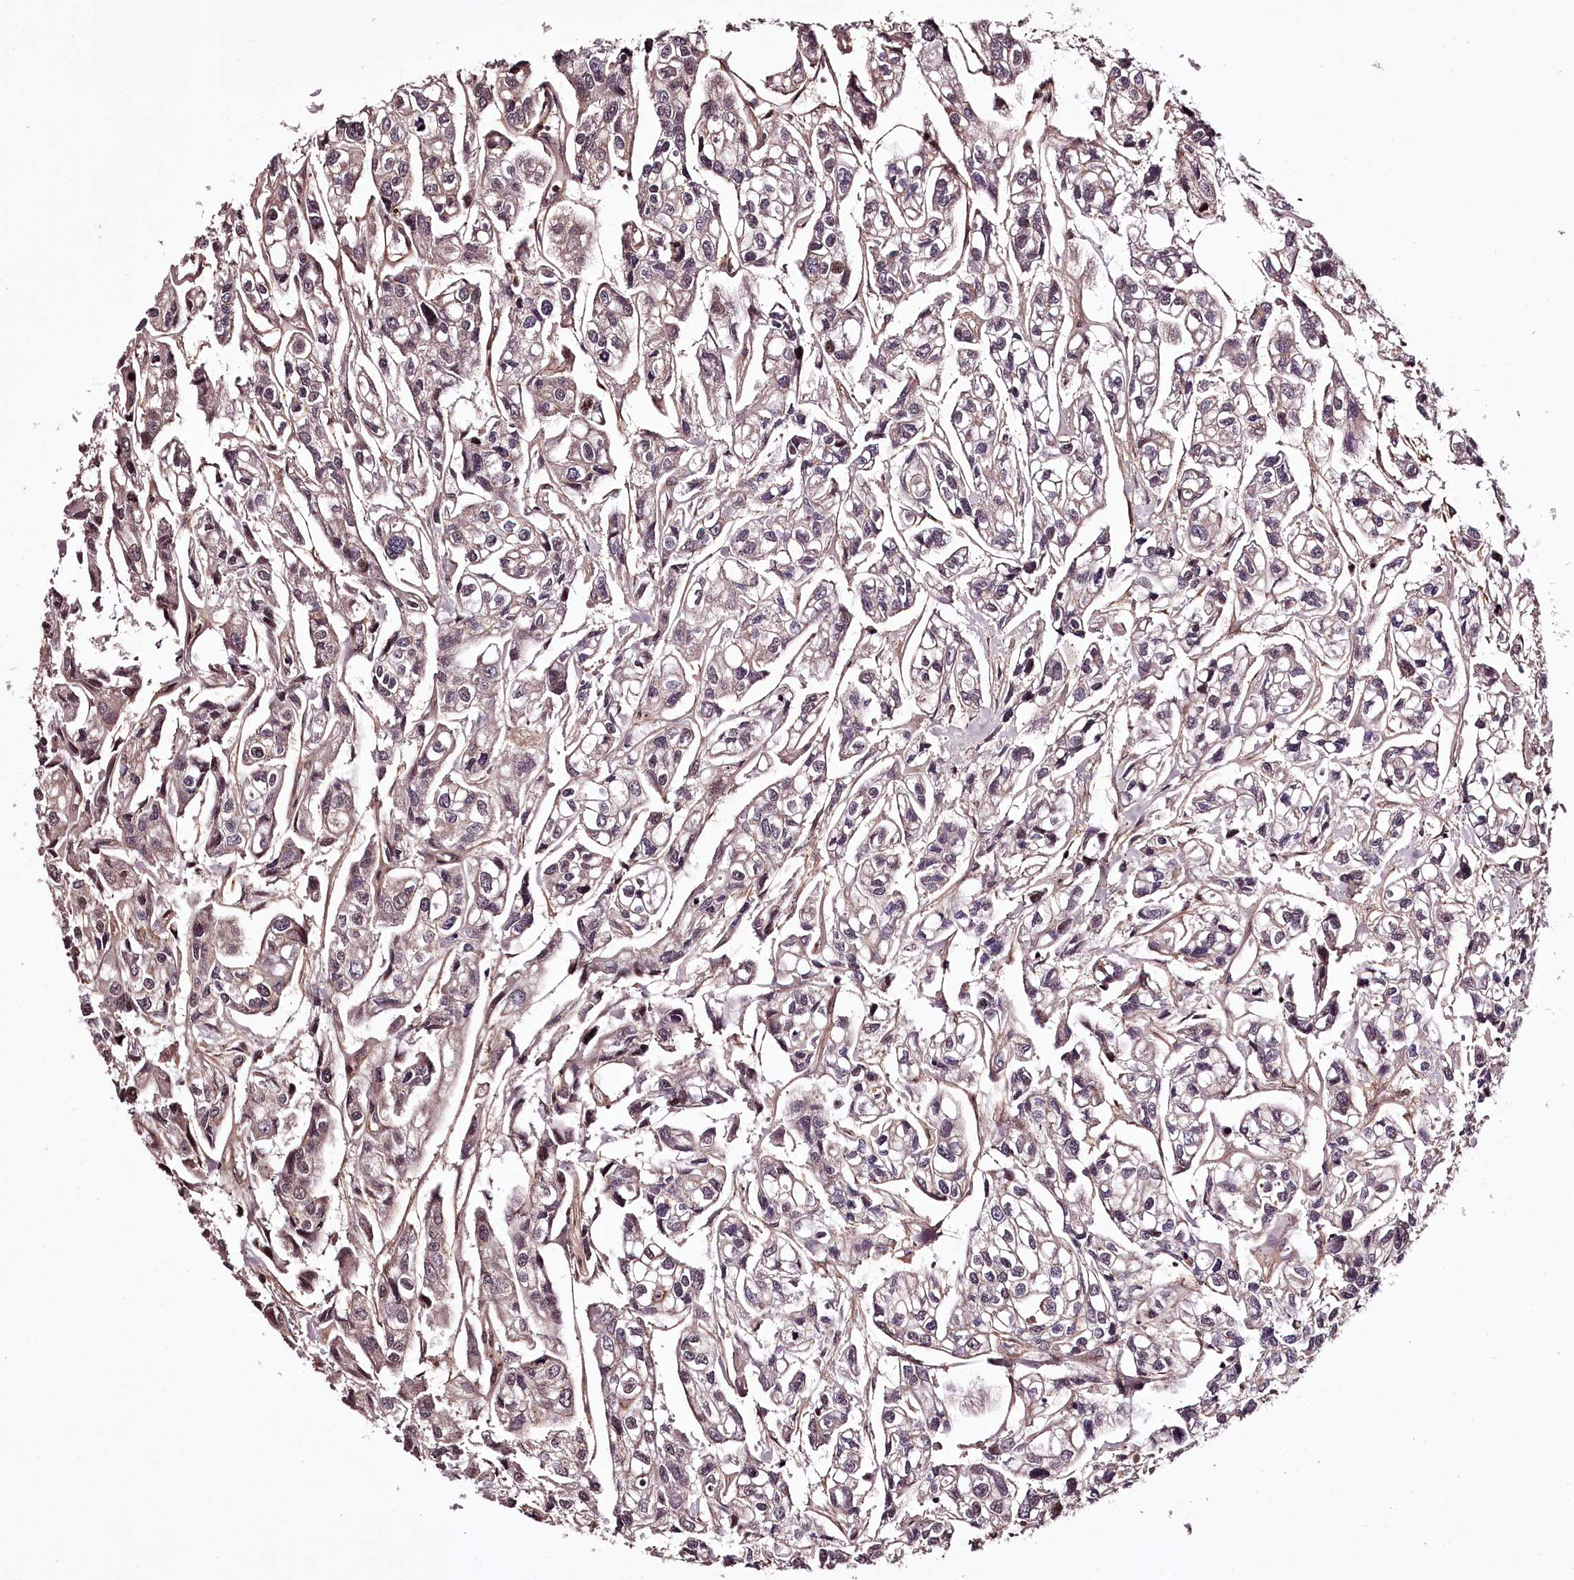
{"staining": {"intensity": "moderate", "quantity": "25%-75%", "location": "cytoplasmic/membranous,nuclear"}, "tissue": "urothelial cancer", "cell_type": "Tumor cells", "image_type": "cancer", "snomed": [{"axis": "morphology", "description": "Urothelial carcinoma, High grade"}, {"axis": "topography", "description": "Urinary bladder"}], "caption": "High-power microscopy captured an IHC photomicrograph of urothelial cancer, revealing moderate cytoplasmic/membranous and nuclear expression in about 25%-75% of tumor cells. Using DAB (brown) and hematoxylin (blue) stains, captured at high magnification using brightfield microscopy.", "gene": "TTC33", "patient": {"sex": "male", "age": 67}}